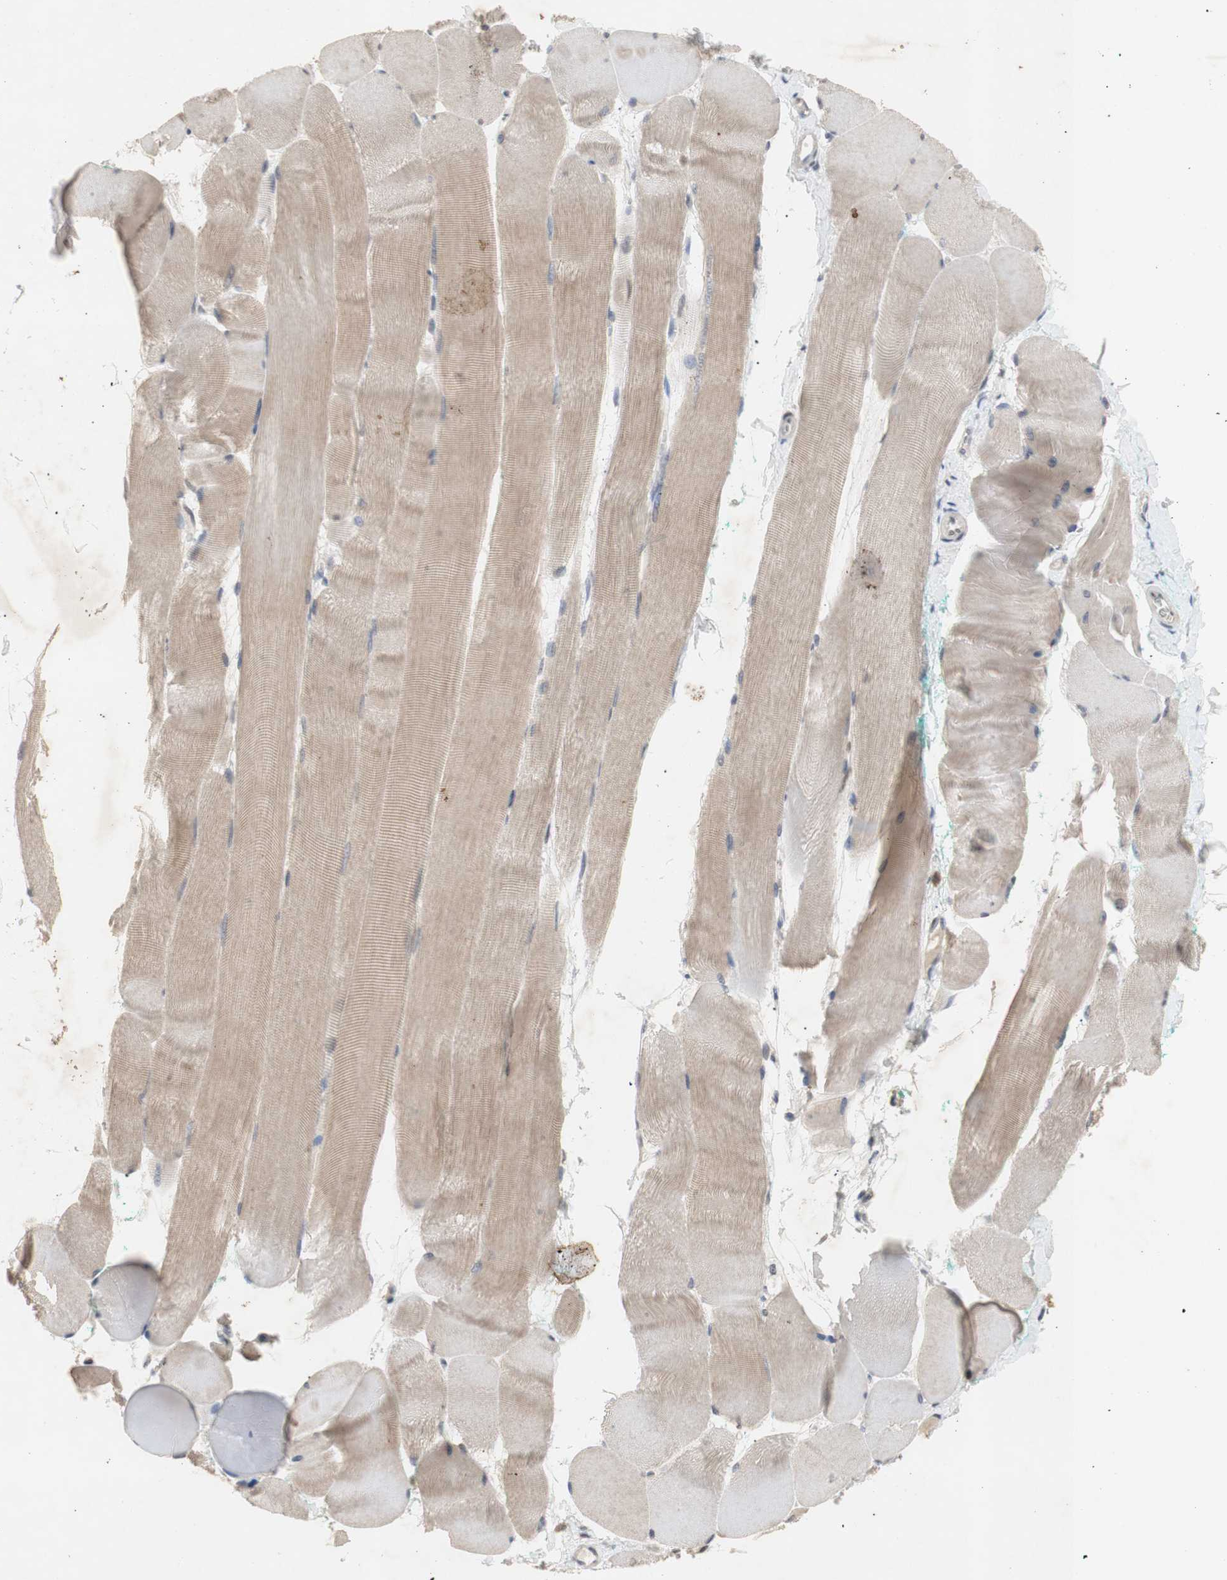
{"staining": {"intensity": "weak", "quantity": ">75%", "location": "cytoplasmic/membranous"}, "tissue": "skeletal muscle", "cell_type": "Myocytes", "image_type": "normal", "snomed": [{"axis": "morphology", "description": "Normal tissue, NOS"}, {"axis": "morphology", "description": "Squamous cell carcinoma, NOS"}, {"axis": "topography", "description": "Skeletal muscle"}], "caption": "The photomicrograph reveals staining of normal skeletal muscle, revealing weak cytoplasmic/membranous protein staining (brown color) within myocytes. (IHC, brightfield microscopy, high magnification).", "gene": "FOSB", "patient": {"sex": "male", "age": 51}}